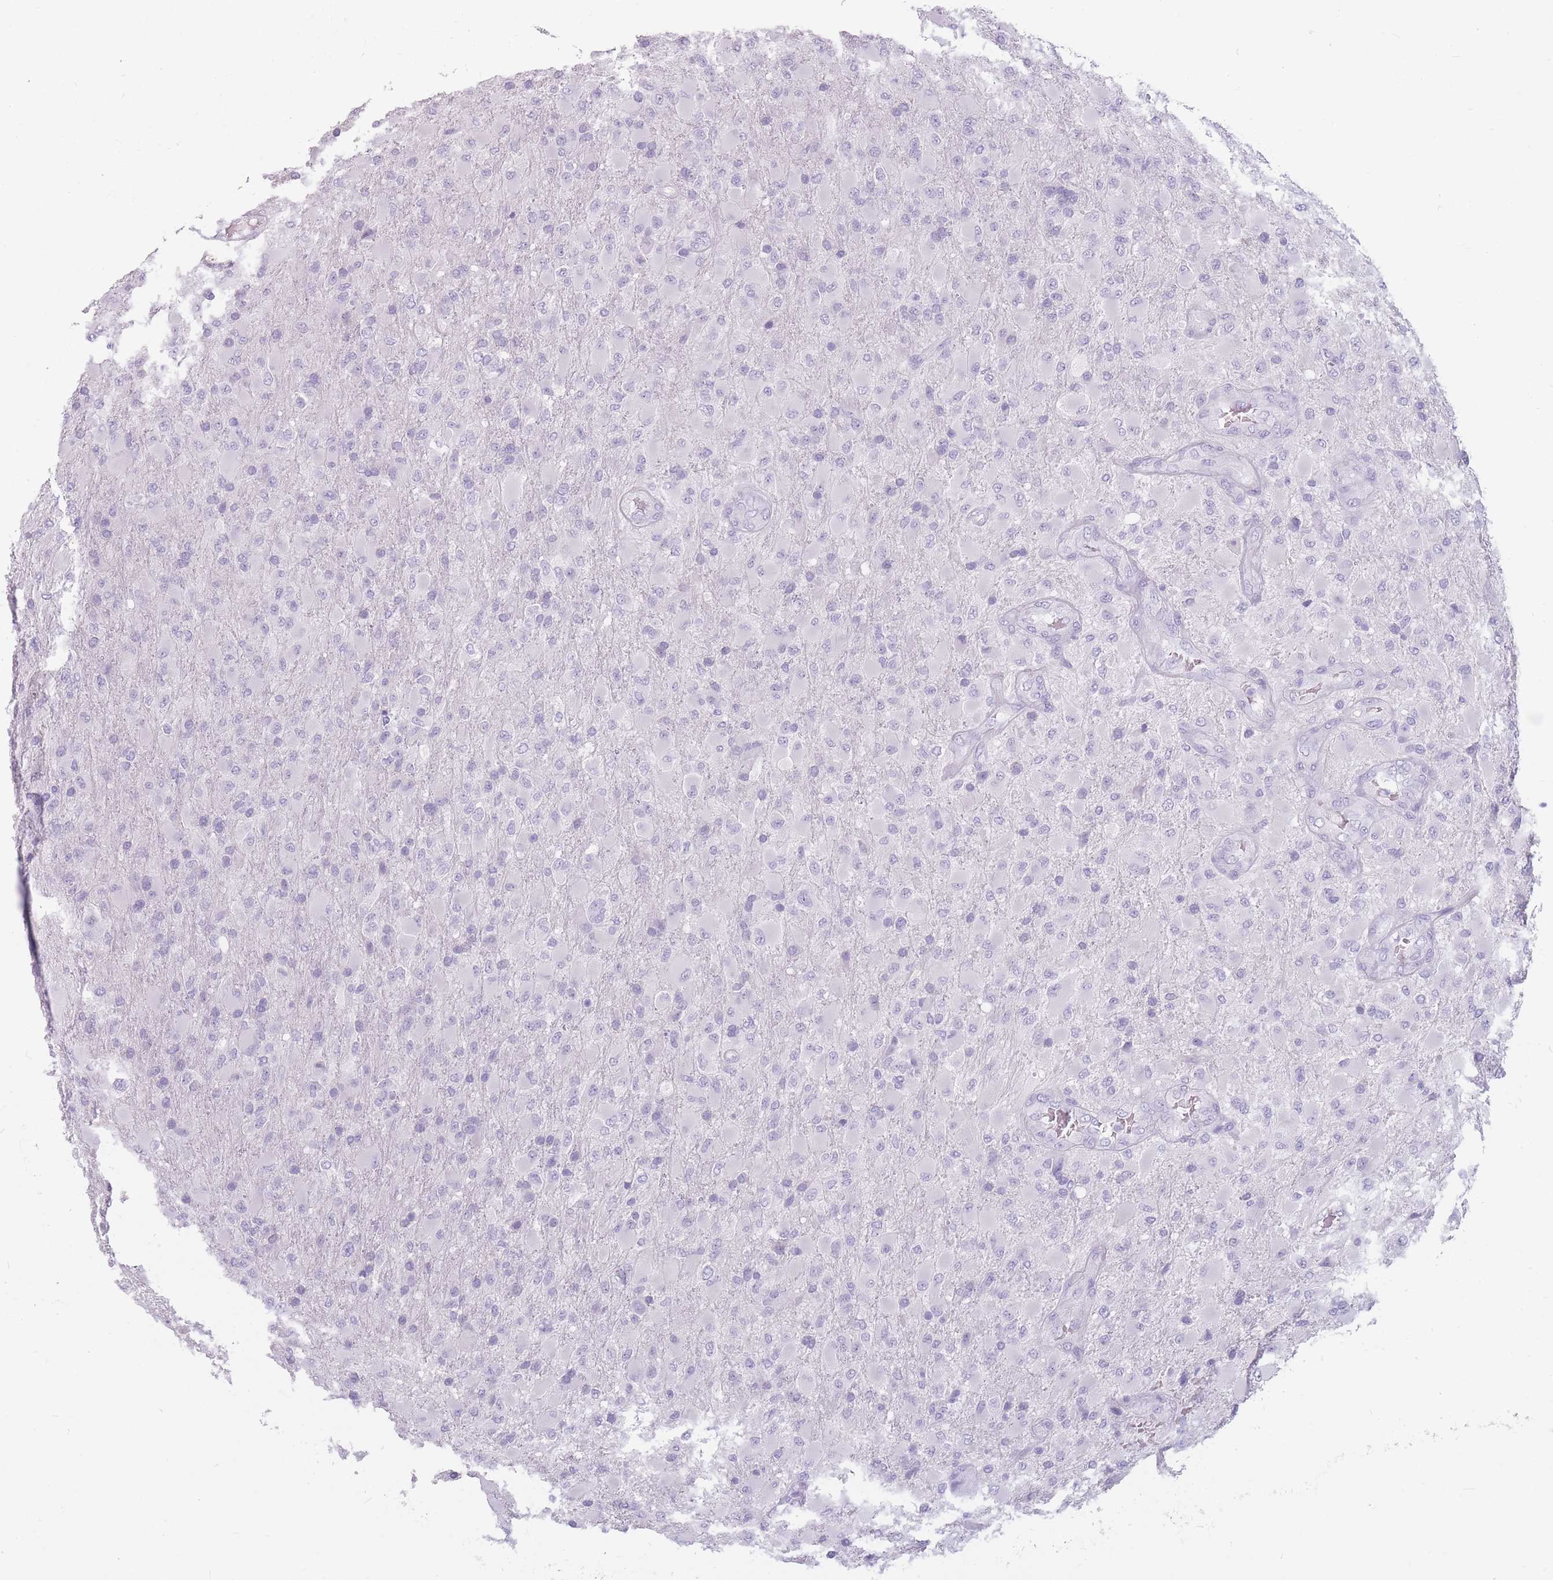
{"staining": {"intensity": "negative", "quantity": "none", "location": "none"}, "tissue": "glioma", "cell_type": "Tumor cells", "image_type": "cancer", "snomed": [{"axis": "morphology", "description": "Glioma, malignant, Low grade"}, {"axis": "topography", "description": "Brain"}], "caption": "Tumor cells are negative for protein expression in human glioma. The staining was performed using DAB to visualize the protein expression in brown, while the nuclei were stained in blue with hematoxylin (Magnification: 20x).", "gene": "CCNO", "patient": {"sex": "male", "age": 65}}